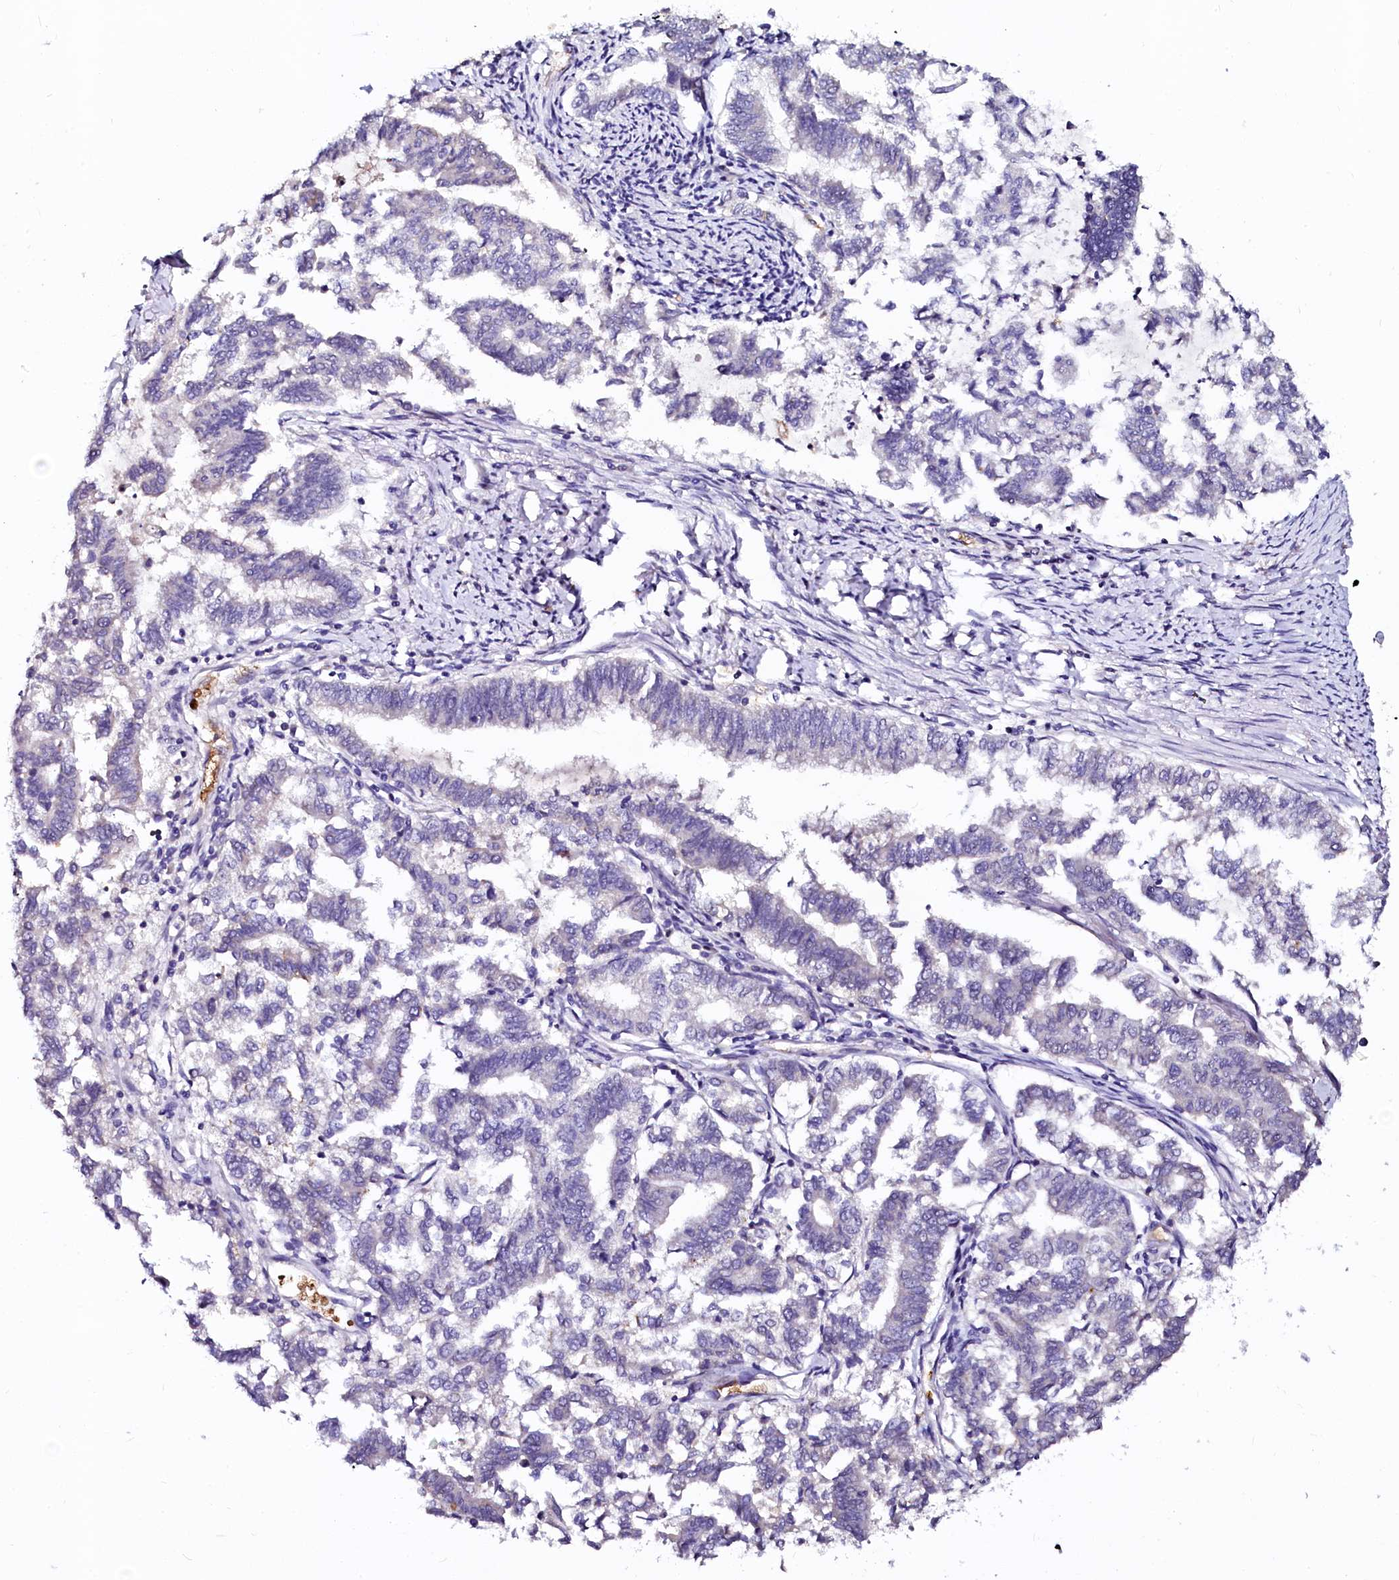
{"staining": {"intensity": "negative", "quantity": "none", "location": "none"}, "tissue": "endometrial cancer", "cell_type": "Tumor cells", "image_type": "cancer", "snomed": [{"axis": "morphology", "description": "Adenocarcinoma, NOS"}, {"axis": "topography", "description": "Endometrium"}], "caption": "Protein analysis of endometrial cancer (adenocarcinoma) displays no significant staining in tumor cells.", "gene": "CTDSPL2", "patient": {"sex": "female", "age": 79}}